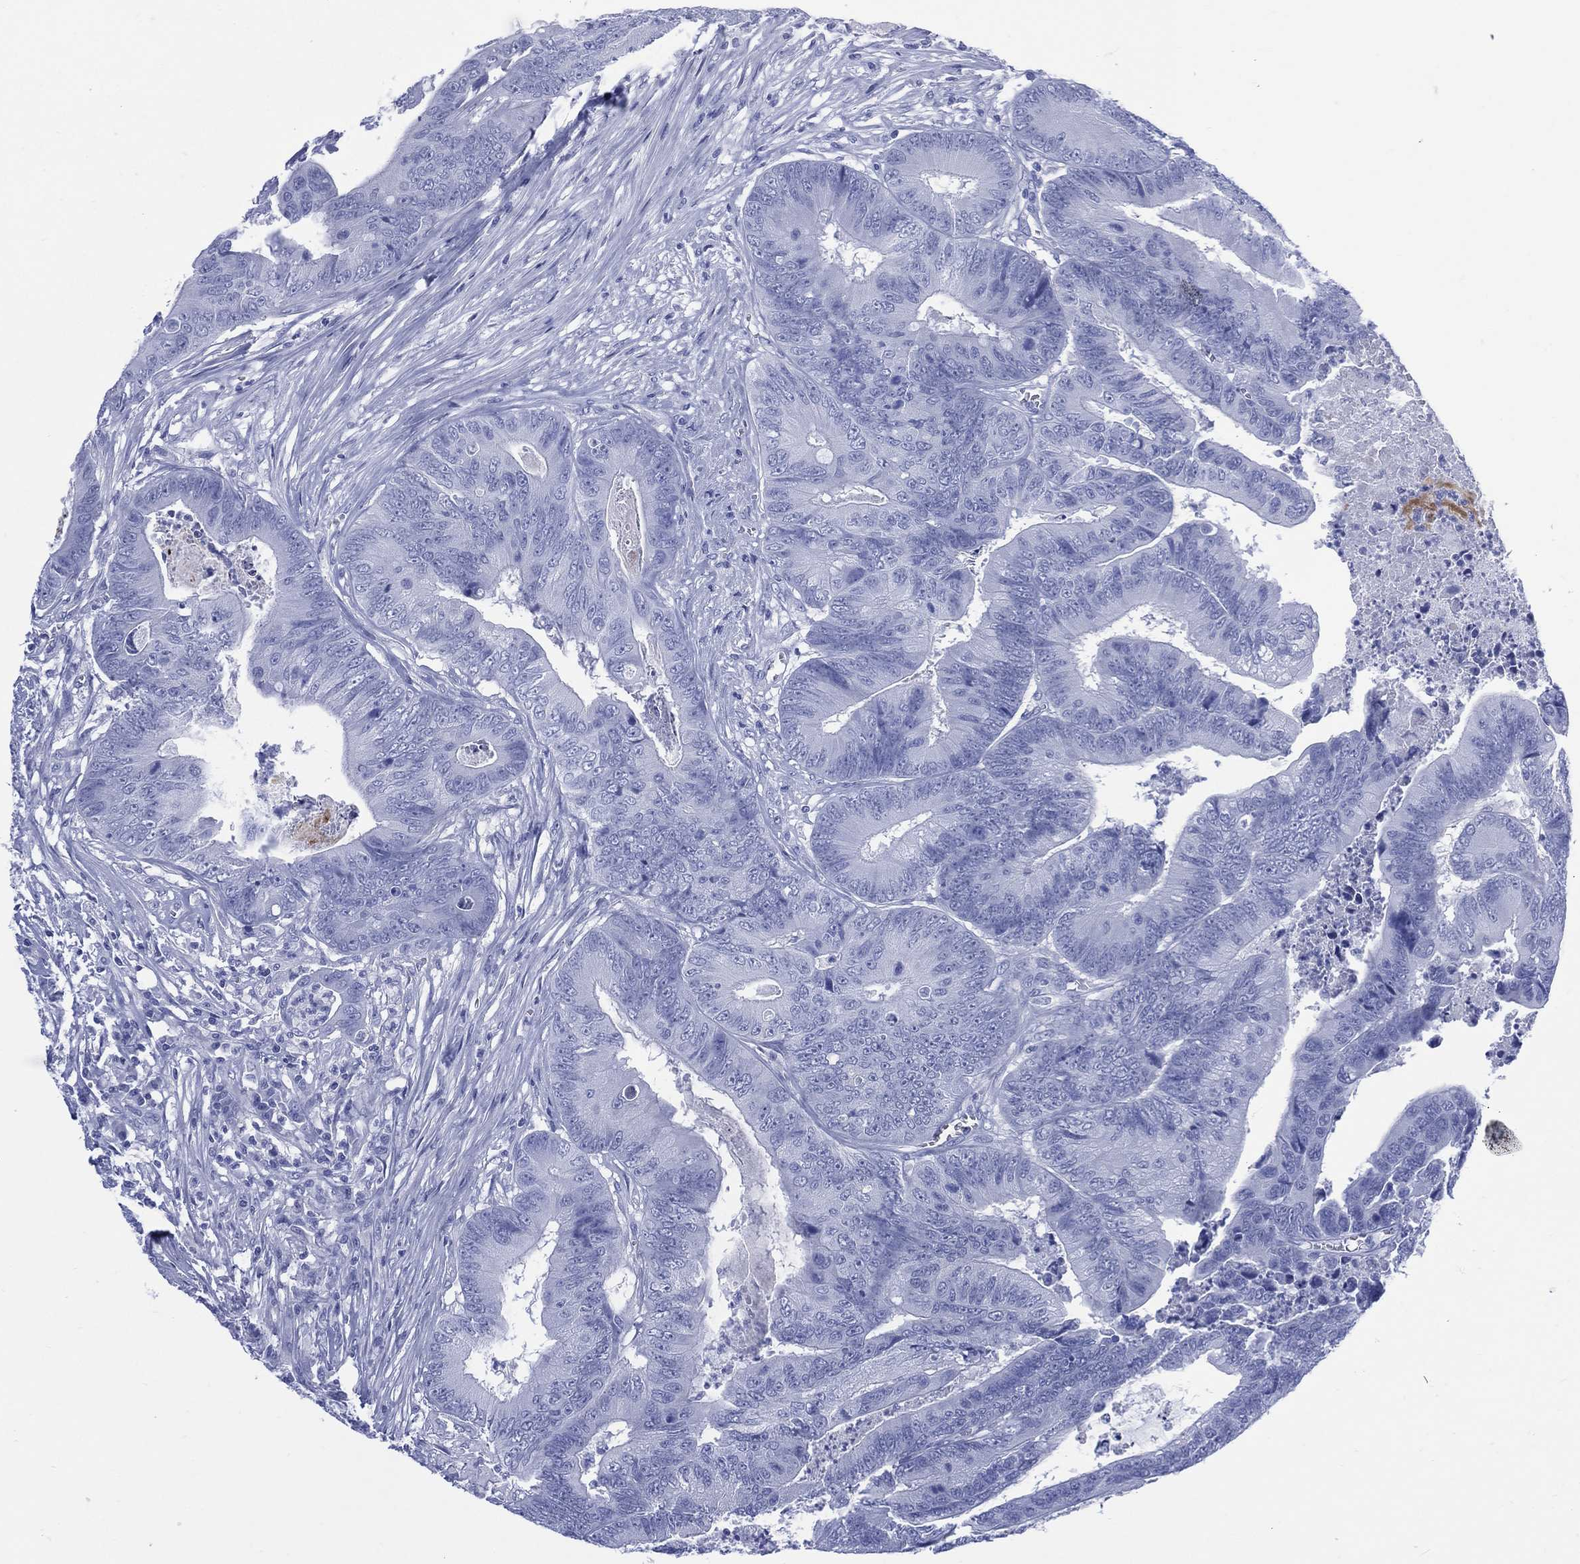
{"staining": {"intensity": "negative", "quantity": "none", "location": "none"}, "tissue": "colorectal cancer", "cell_type": "Tumor cells", "image_type": "cancer", "snomed": [{"axis": "morphology", "description": "Adenocarcinoma, NOS"}, {"axis": "topography", "description": "Colon"}], "caption": "Photomicrograph shows no protein staining in tumor cells of adenocarcinoma (colorectal) tissue. (DAB immunohistochemistry (IHC) with hematoxylin counter stain).", "gene": "LRRD1", "patient": {"sex": "male", "age": 84}}